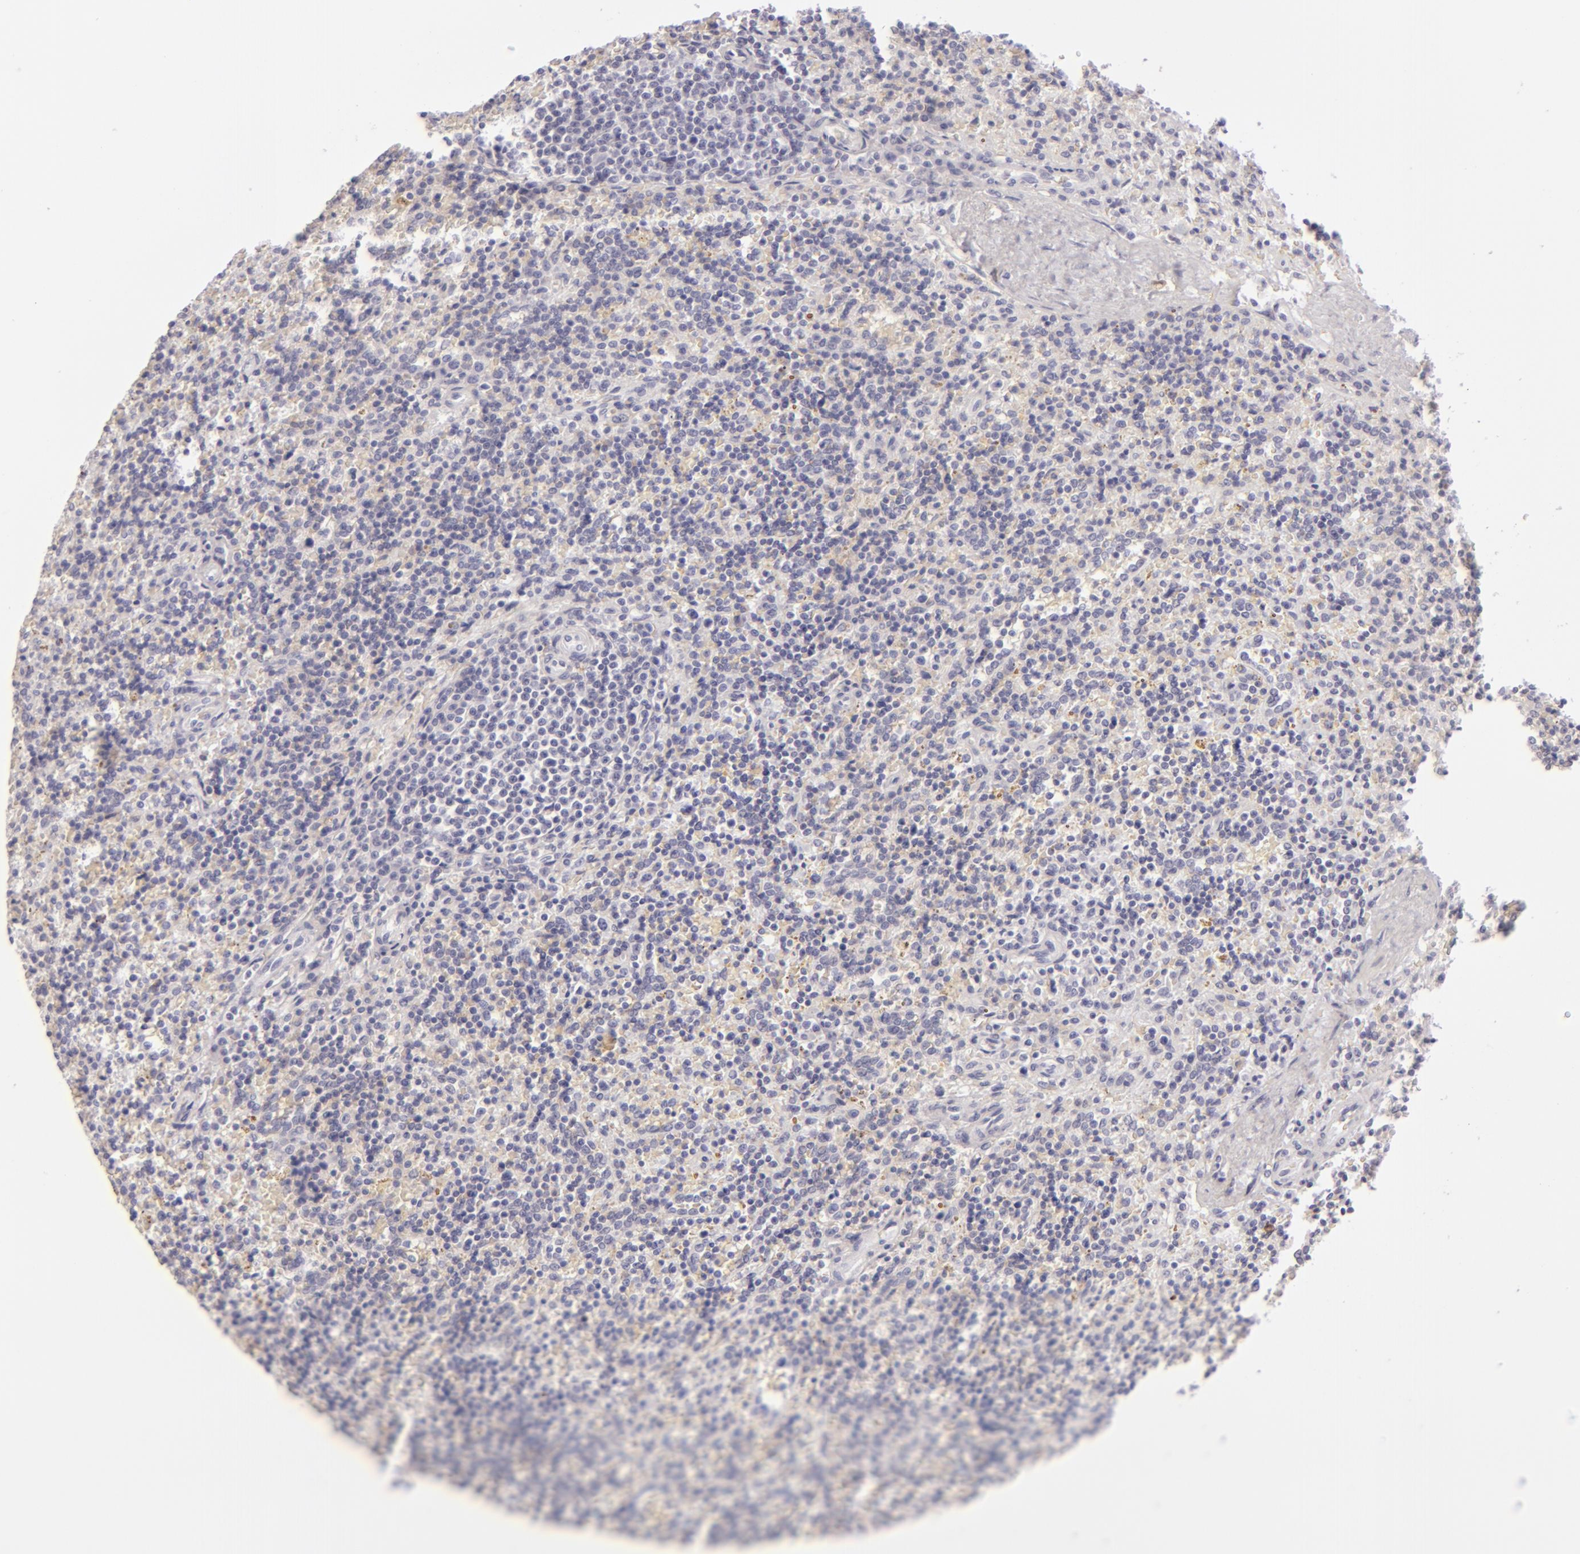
{"staining": {"intensity": "negative", "quantity": "none", "location": "none"}, "tissue": "lymphoma", "cell_type": "Tumor cells", "image_type": "cancer", "snomed": [{"axis": "morphology", "description": "Malignant lymphoma, non-Hodgkin's type, Low grade"}, {"axis": "topography", "description": "Spleen"}], "caption": "DAB (3,3'-diaminobenzidine) immunohistochemical staining of lymphoma displays no significant positivity in tumor cells. (DAB immunohistochemistry (IHC), high magnification).", "gene": "F13A1", "patient": {"sex": "male", "age": 67}}